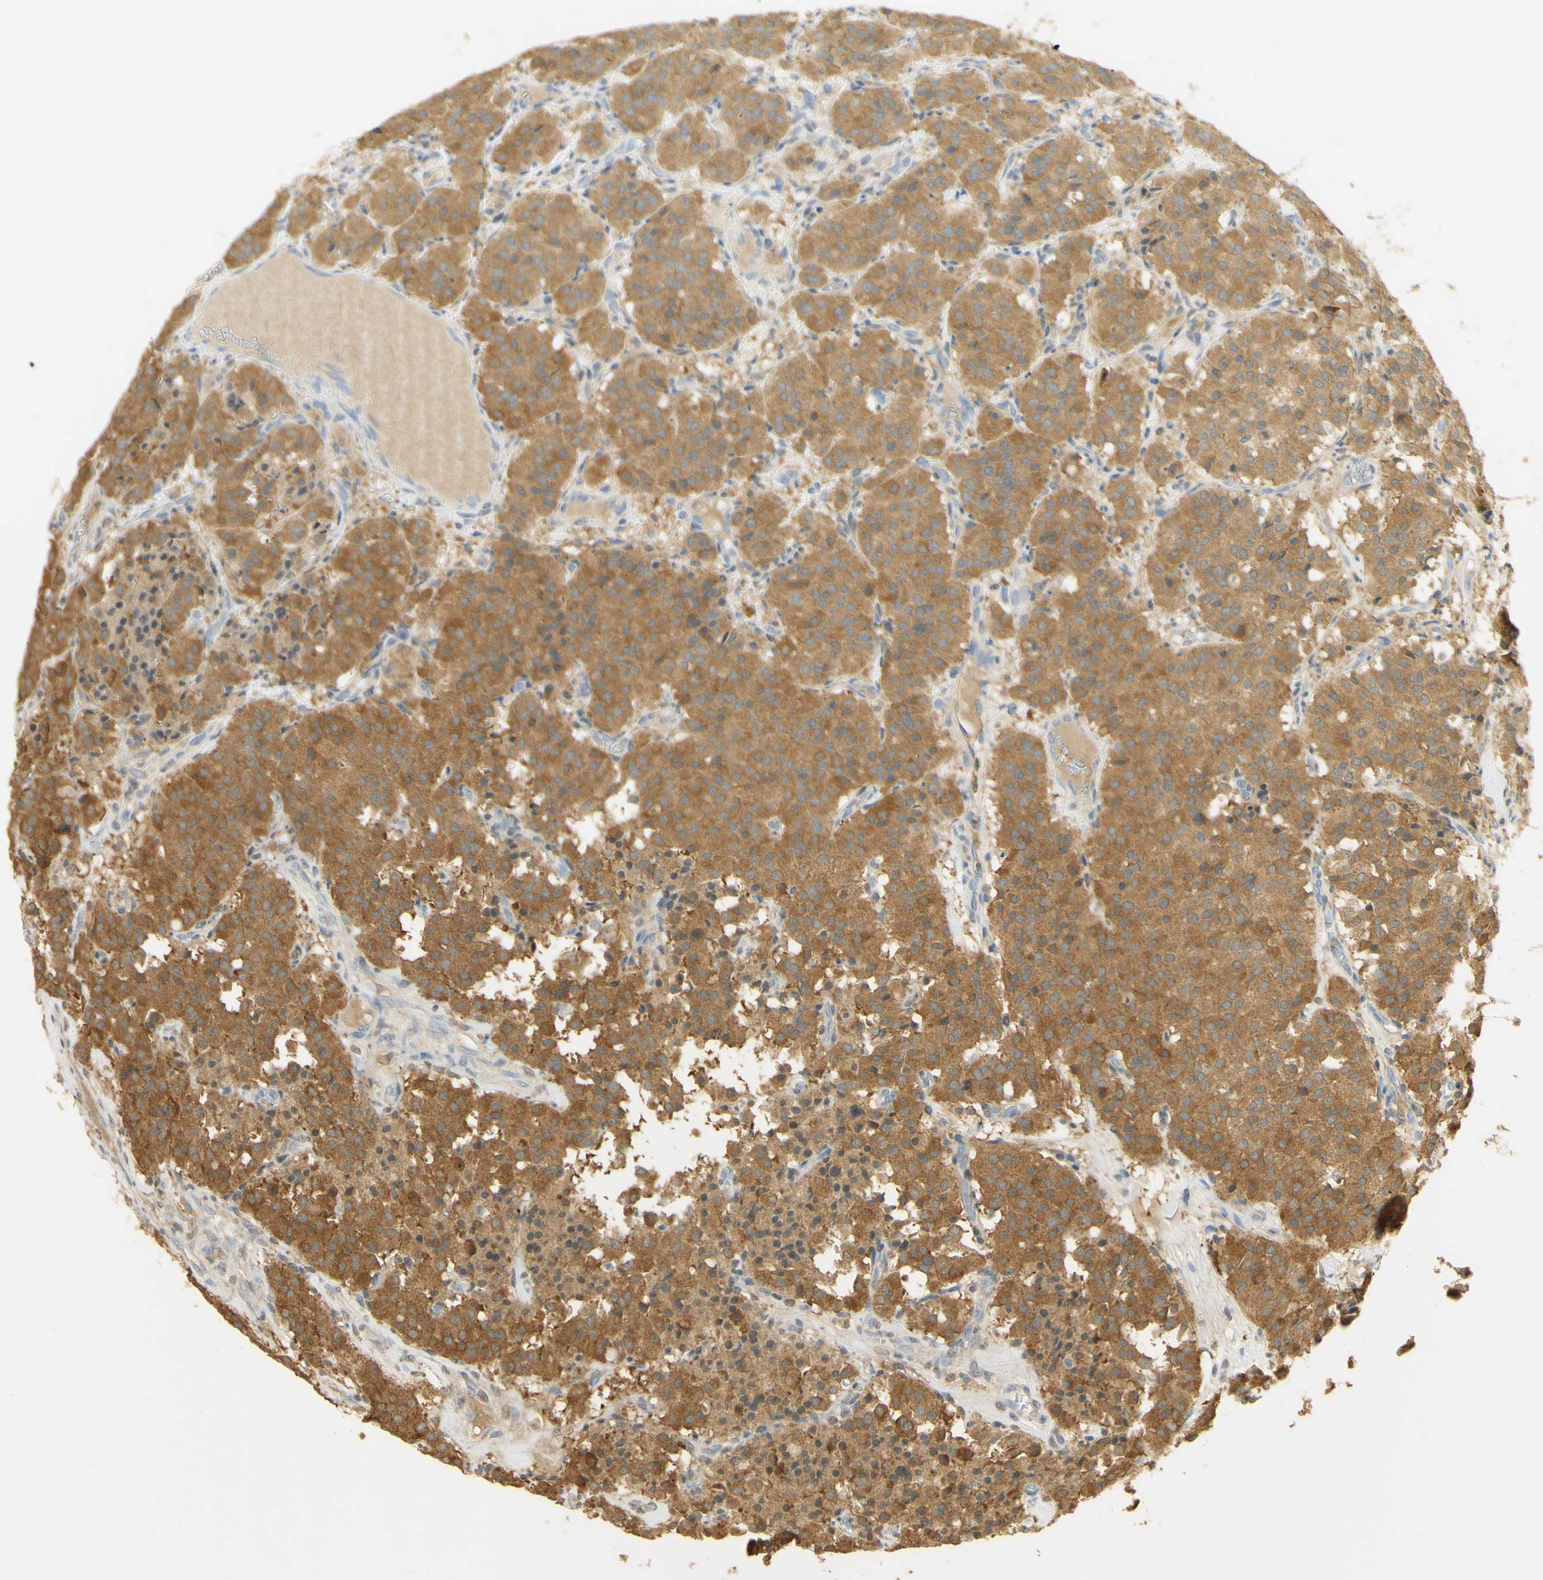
{"staining": {"intensity": "moderate", "quantity": ">75%", "location": "cytoplasmic/membranous"}, "tissue": "carcinoid", "cell_type": "Tumor cells", "image_type": "cancer", "snomed": [{"axis": "morphology", "description": "Carcinoid, malignant, NOS"}, {"axis": "topography", "description": "Lung"}], "caption": "The histopathology image displays immunohistochemical staining of malignant carcinoid. There is moderate cytoplasmic/membranous staining is present in about >75% of tumor cells.", "gene": "PAK1", "patient": {"sex": "male", "age": 30}}